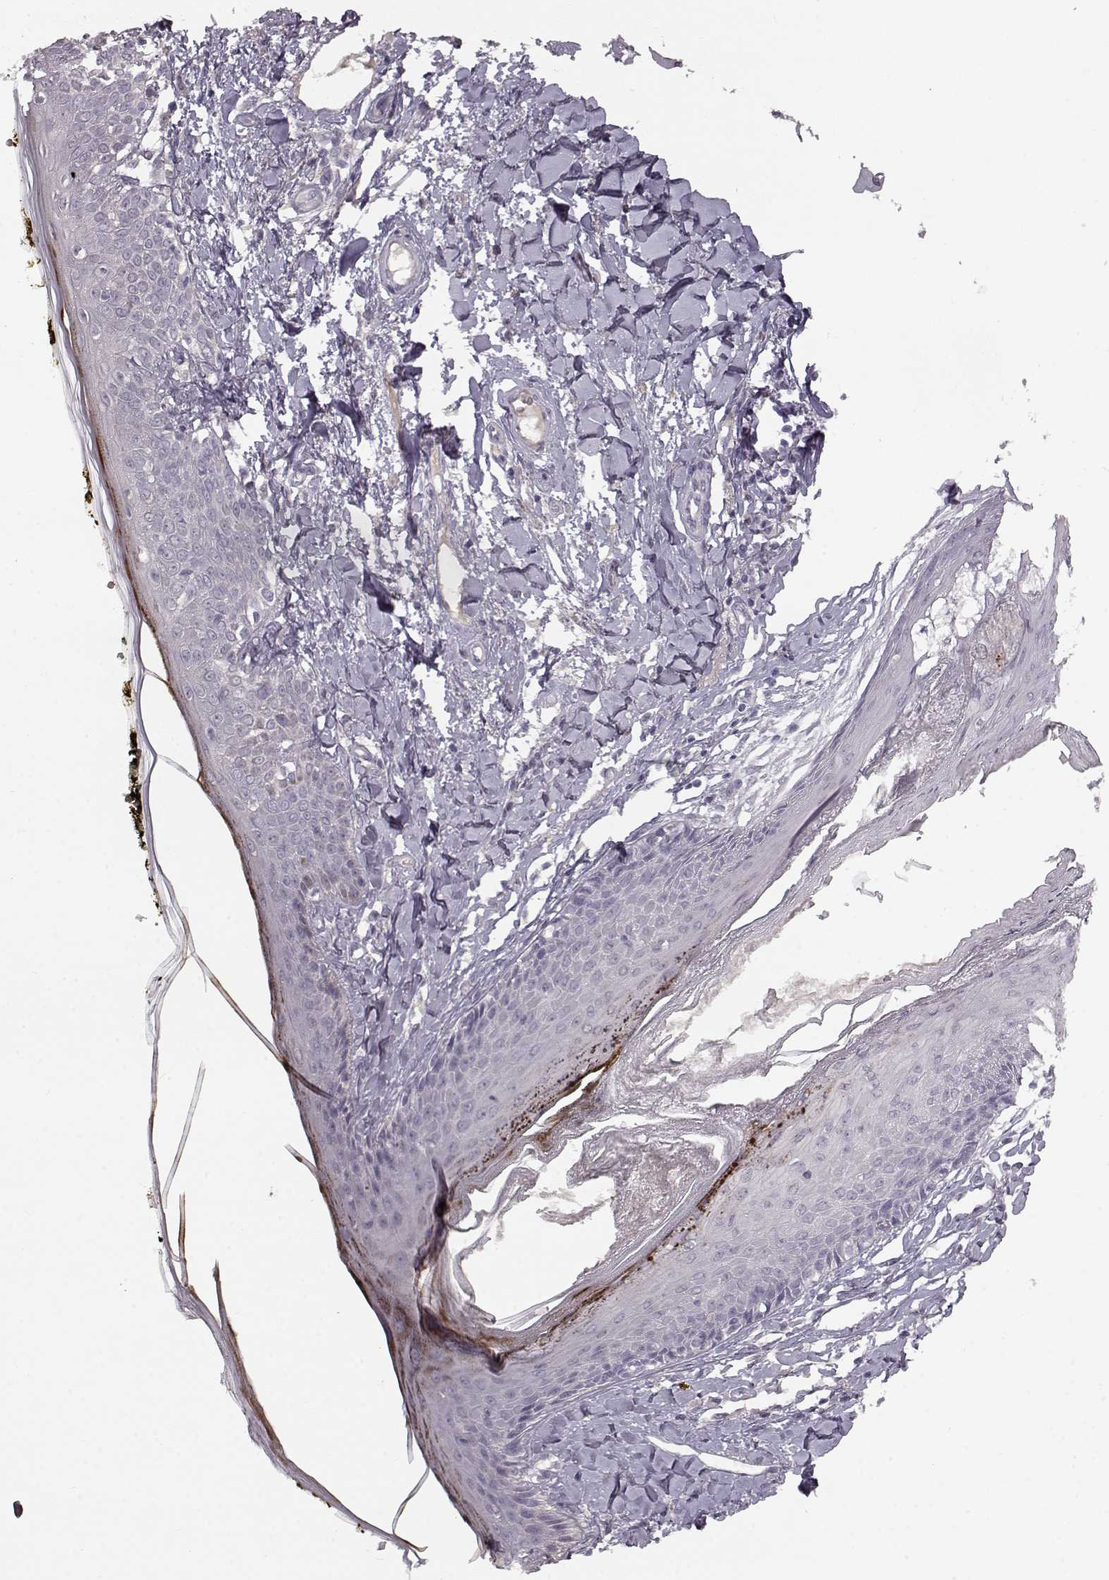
{"staining": {"intensity": "negative", "quantity": "none", "location": "none"}, "tissue": "skin", "cell_type": "Fibroblasts", "image_type": "normal", "snomed": [{"axis": "morphology", "description": "Normal tissue, NOS"}, {"axis": "topography", "description": "Skin"}], "caption": "Immunohistochemistry photomicrograph of unremarkable skin: human skin stained with DAB (3,3'-diaminobenzidine) displays no significant protein expression in fibroblasts.", "gene": "SPAG17", "patient": {"sex": "male", "age": 76}}